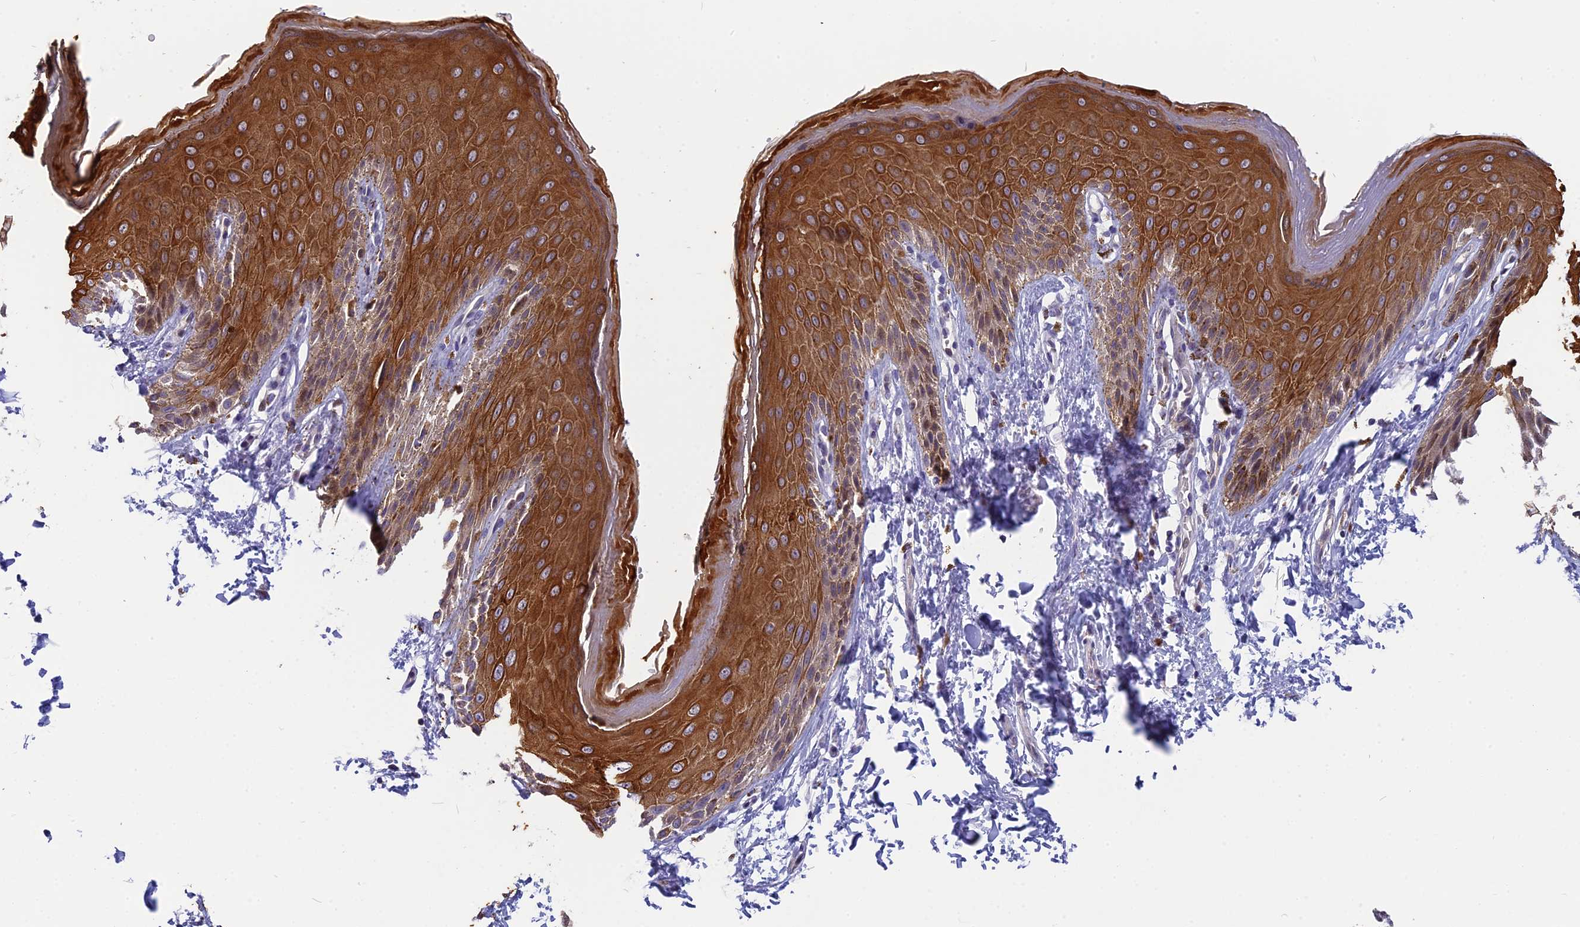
{"staining": {"intensity": "strong", "quantity": "25%-75%", "location": "cytoplasmic/membranous"}, "tissue": "skin", "cell_type": "Epidermal cells", "image_type": "normal", "snomed": [{"axis": "morphology", "description": "Normal tissue, NOS"}, {"axis": "topography", "description": "Anal"}], "caption": "DAB immunohistochemical staining of normal human skin shows strong cytoplasmic/membranous protein staining in about 25%-75% of epidermal cells. Nuclei are stained in blue.", "gene": "ANKRD34B", "patient": {"sex": "male", "age": 44}}